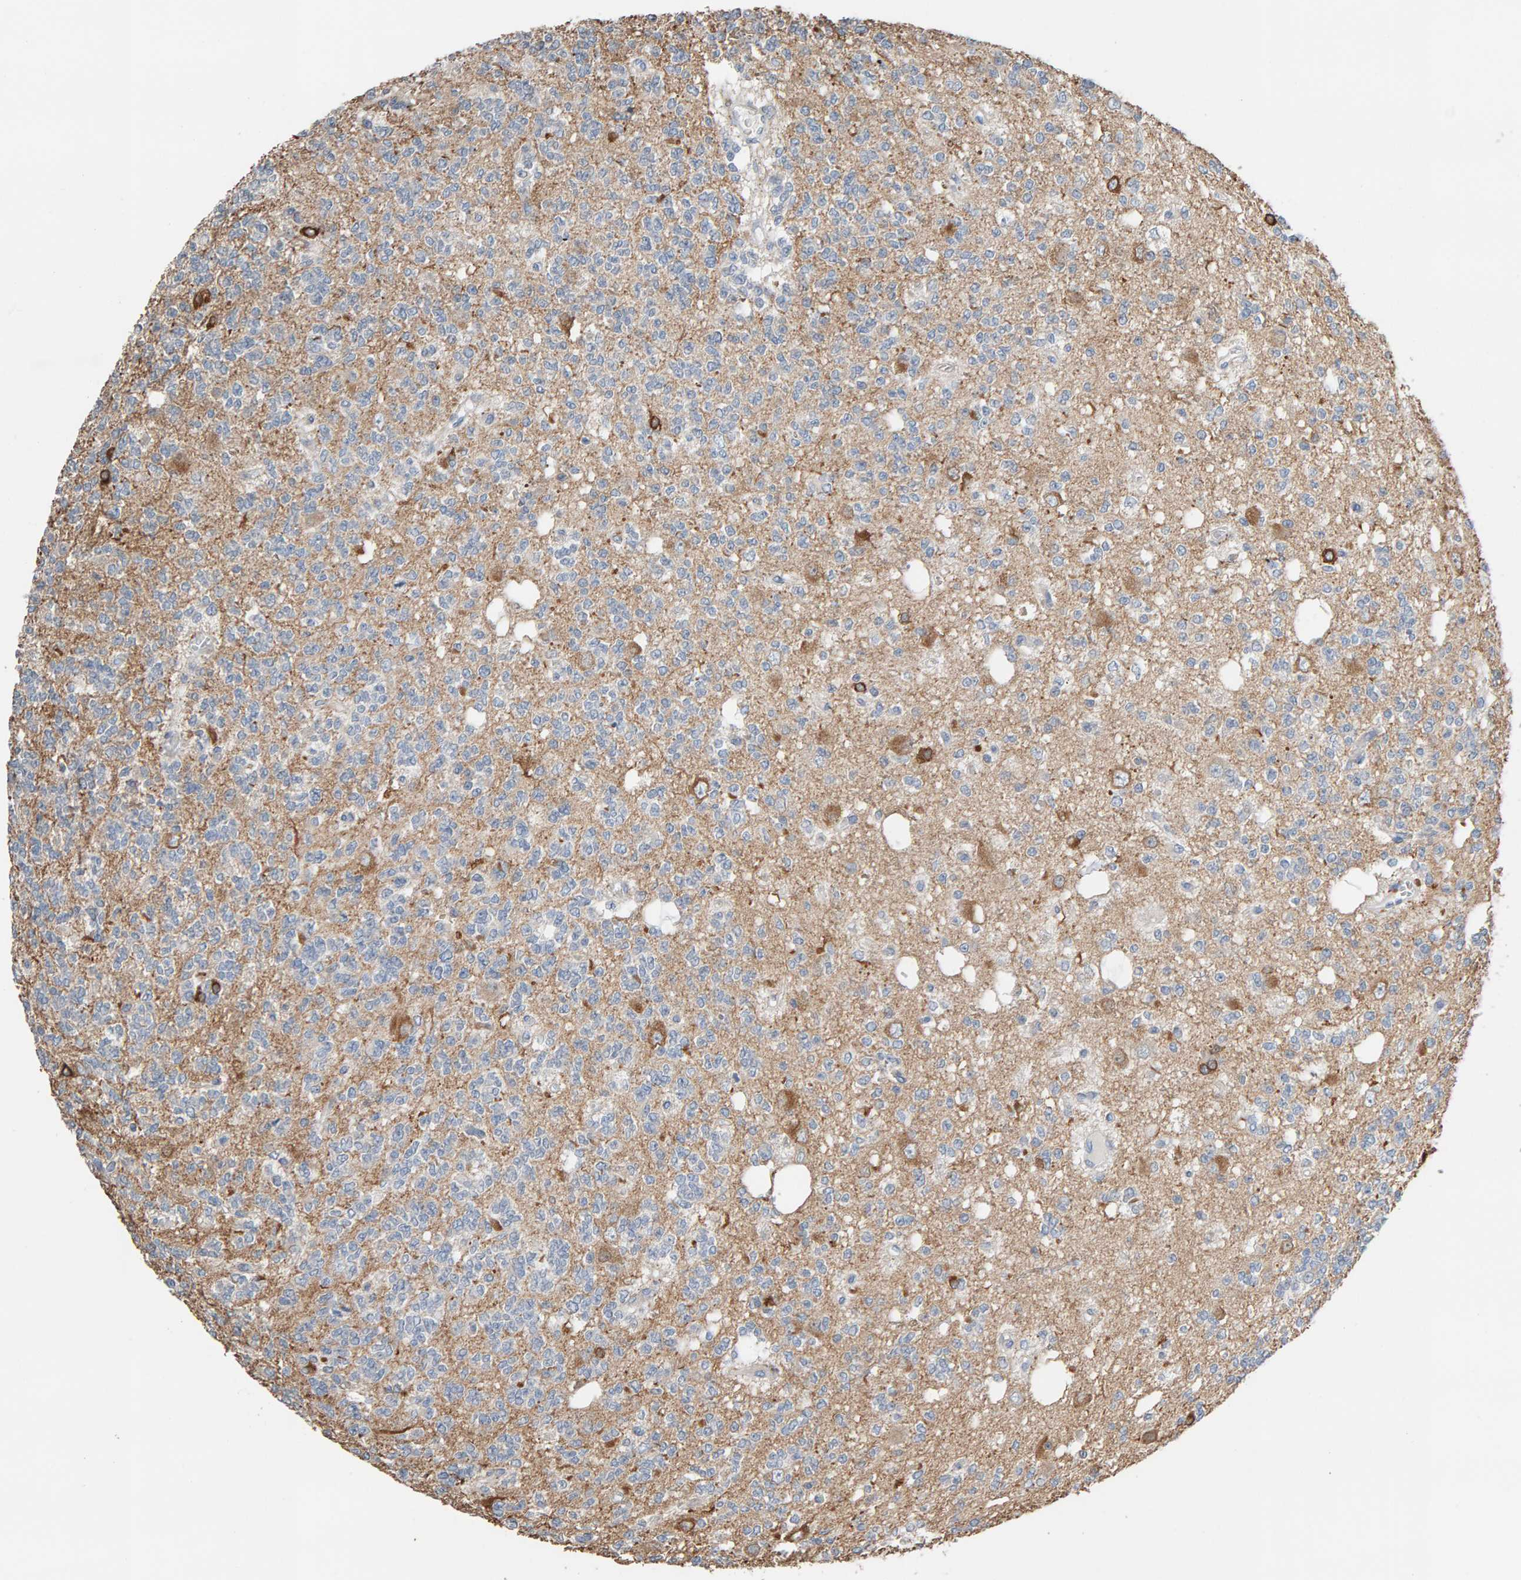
{"staining": {"intensity": "negative", "quantity": "none", "location": "none"}, "tissue": "glioma", "cell_type": "Tumor cells", "image_type": "cancer", "snomed": [{"axis": "morphology", "description": "Glioma, malignant, Low grade"}, {"axis": "topography", "description": "Brain"}], "caption": "Immunohistochemistry histopathology image of glioma stained for a protein (brown), which exhibits no expression in tumor cells. The staining is performed using DAB (3,3'-diaminobenzidine) brown chromogen with nuclei counter-stained in using hematoxylin.", "gene": "IPPK", "patient": {"sex": "male", "age": 38}}